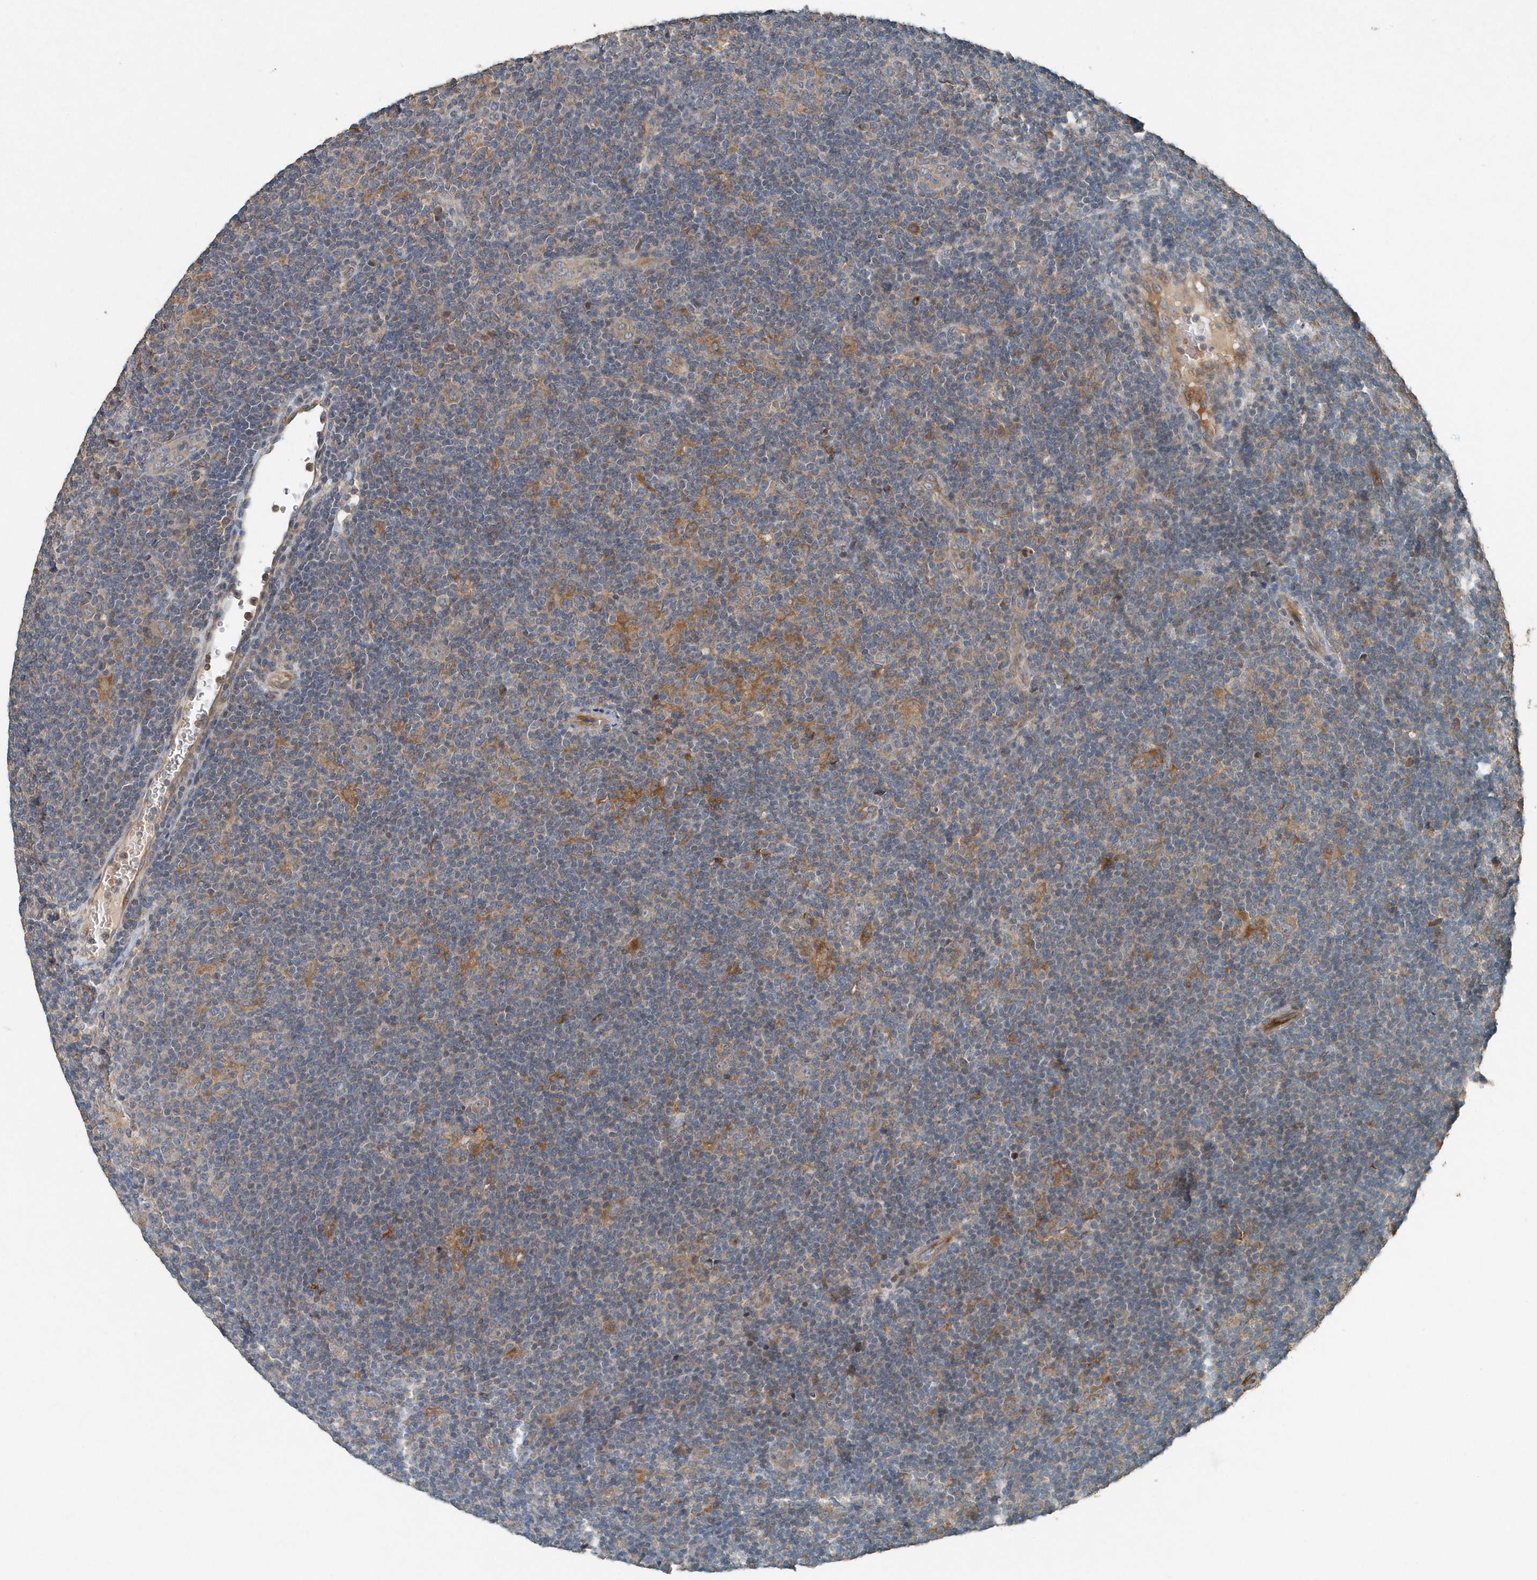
{"staining": {"intensity": "negative", "quantity": "none", "location": "none"}, "tissue": "lymphoma", "cell_type": "Tumor cells", "image_type": "cancer", "snomed": [{"axis": "morphology", "description": "Hodgkin's disease, NOS"}, {"axis": "topography", "description": "Lymph node"}], "caption": "High magnification brightfield microscopy of Hodgkin's disease stained with DAB (brown) and counterstained with hematoxylin (blue): tumor cells show no significant positivity. (DAB (3,3'-diaminobenzidine) immunohistochemistry, high magnification).", "gene": "SCFD2", "patient": {"sex": "female", "age": 57}}